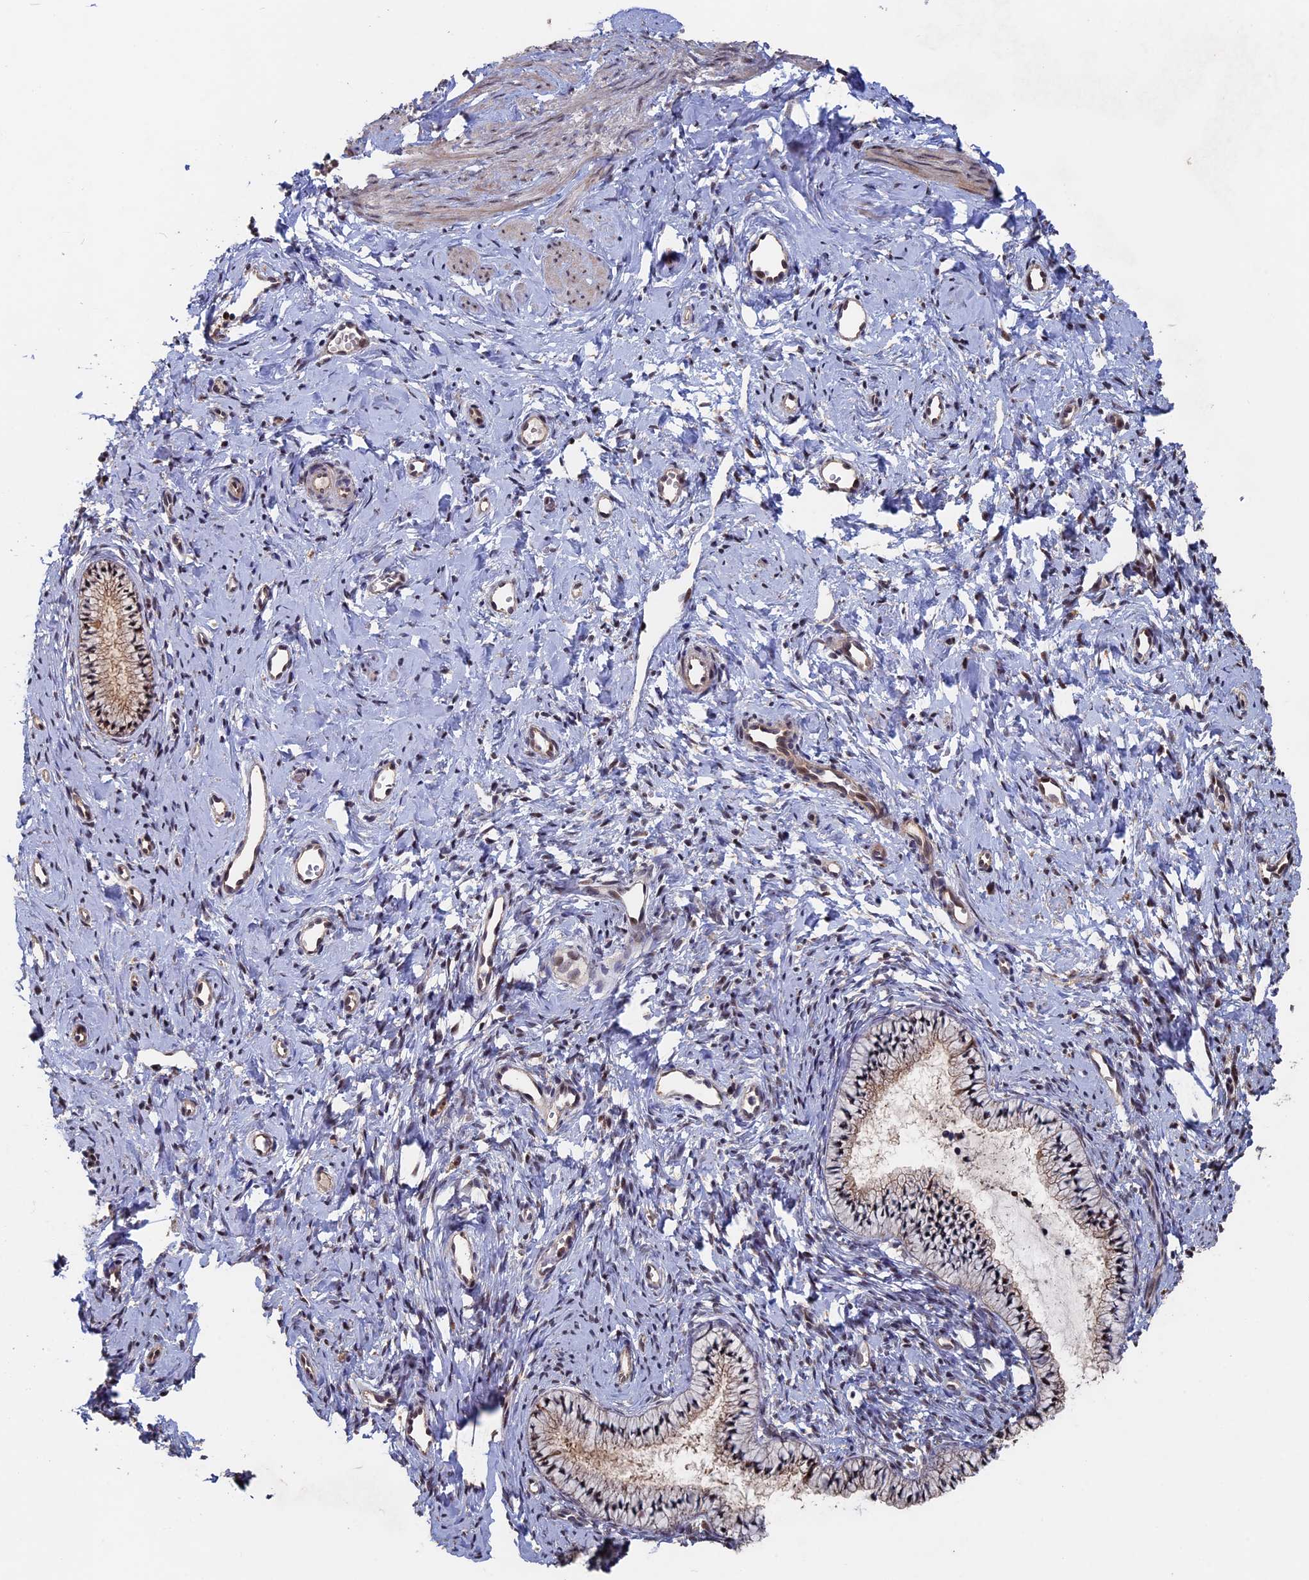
{"staining": {"intensity": "moderate", "quantity": ">75%", "location": "cytoplasmic/membranous"}, "tissue": "cervix", "cell_type": "Glandular cells", "image_type": "normal", "snomed": [{"axis": "morphology", "description": "Normal tissue, NOS"}, {"axis": "topography", "description": "Cervix"}], "caption": "High-magnification brightfield microscopy of benign cervix stained with DAB (brown) and counterstained with hematoxylin (blue). glandular cells exhibit moderate cytoplasmic/membranous staining is appreciated in about>75% of cells.", "gene": "KIAA1328", "patient": {"sex": "female", "age": 57}}